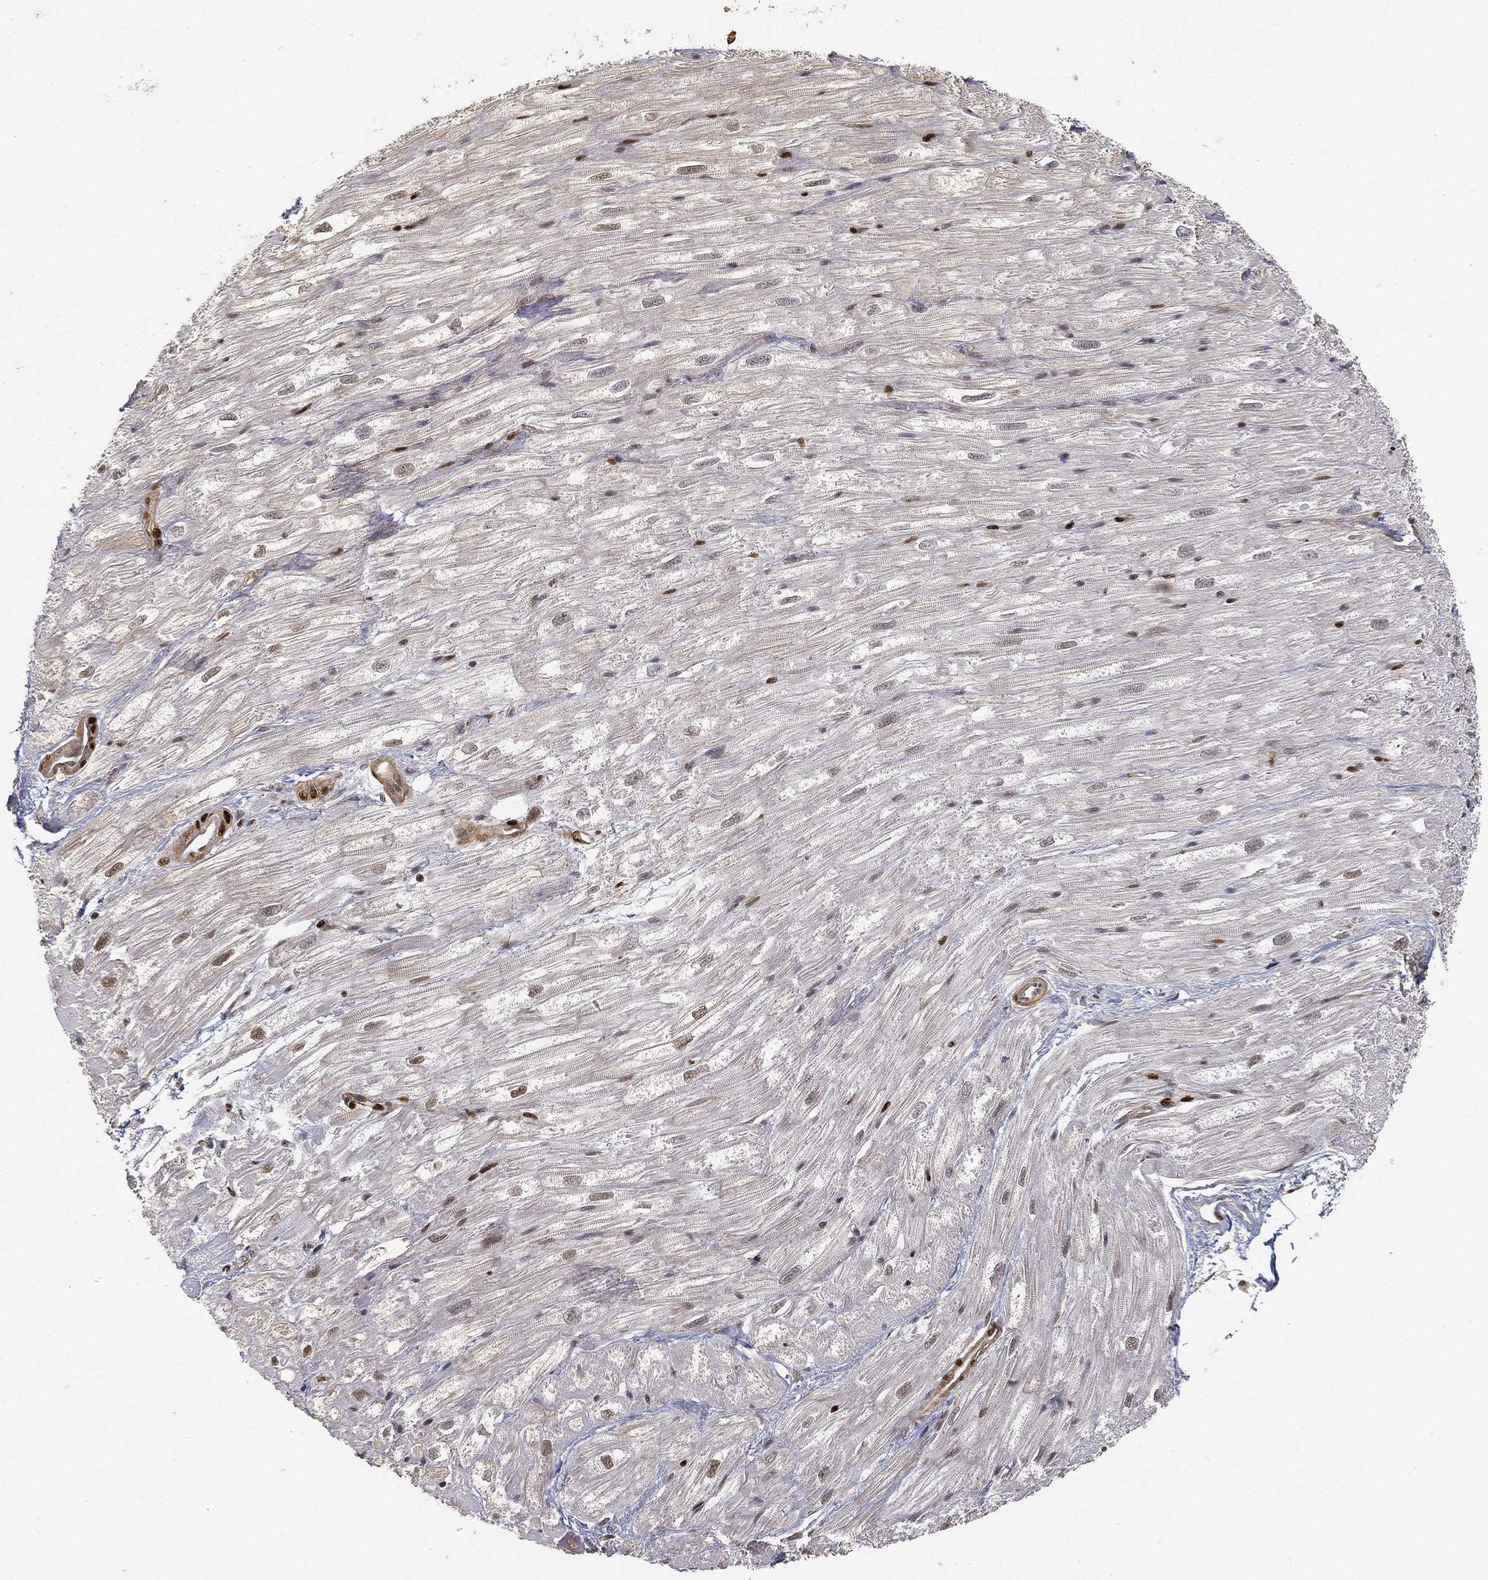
{"staining": {"intensity": "moderate", "quantity": "<25%", "location": "nuclear"}, "tissue": "heart muscle", "cell_type": "Cardiomyocytes", "image_type": "normal", "snomed": [{"axis": "morphology", "description": "Normal tissue, NOS"}, {"axis": "topography", "description": "Heart"}], "caption": "Immunohistochemistry (IHC) staining of unremarkable heart muscle, which exhibits low levels of moderate nuclear expression in approximately <25% of cardiomyocytes indicating moderate nuclear protein positivity. The staining was performed using DAB (3,3'-diaminobenzidine) (brown) for protein detection and nuclei were counterstained in hematoxylin (blue).", "gene": "CRTC3", "patient": {"sex": "male", "age": 62}}